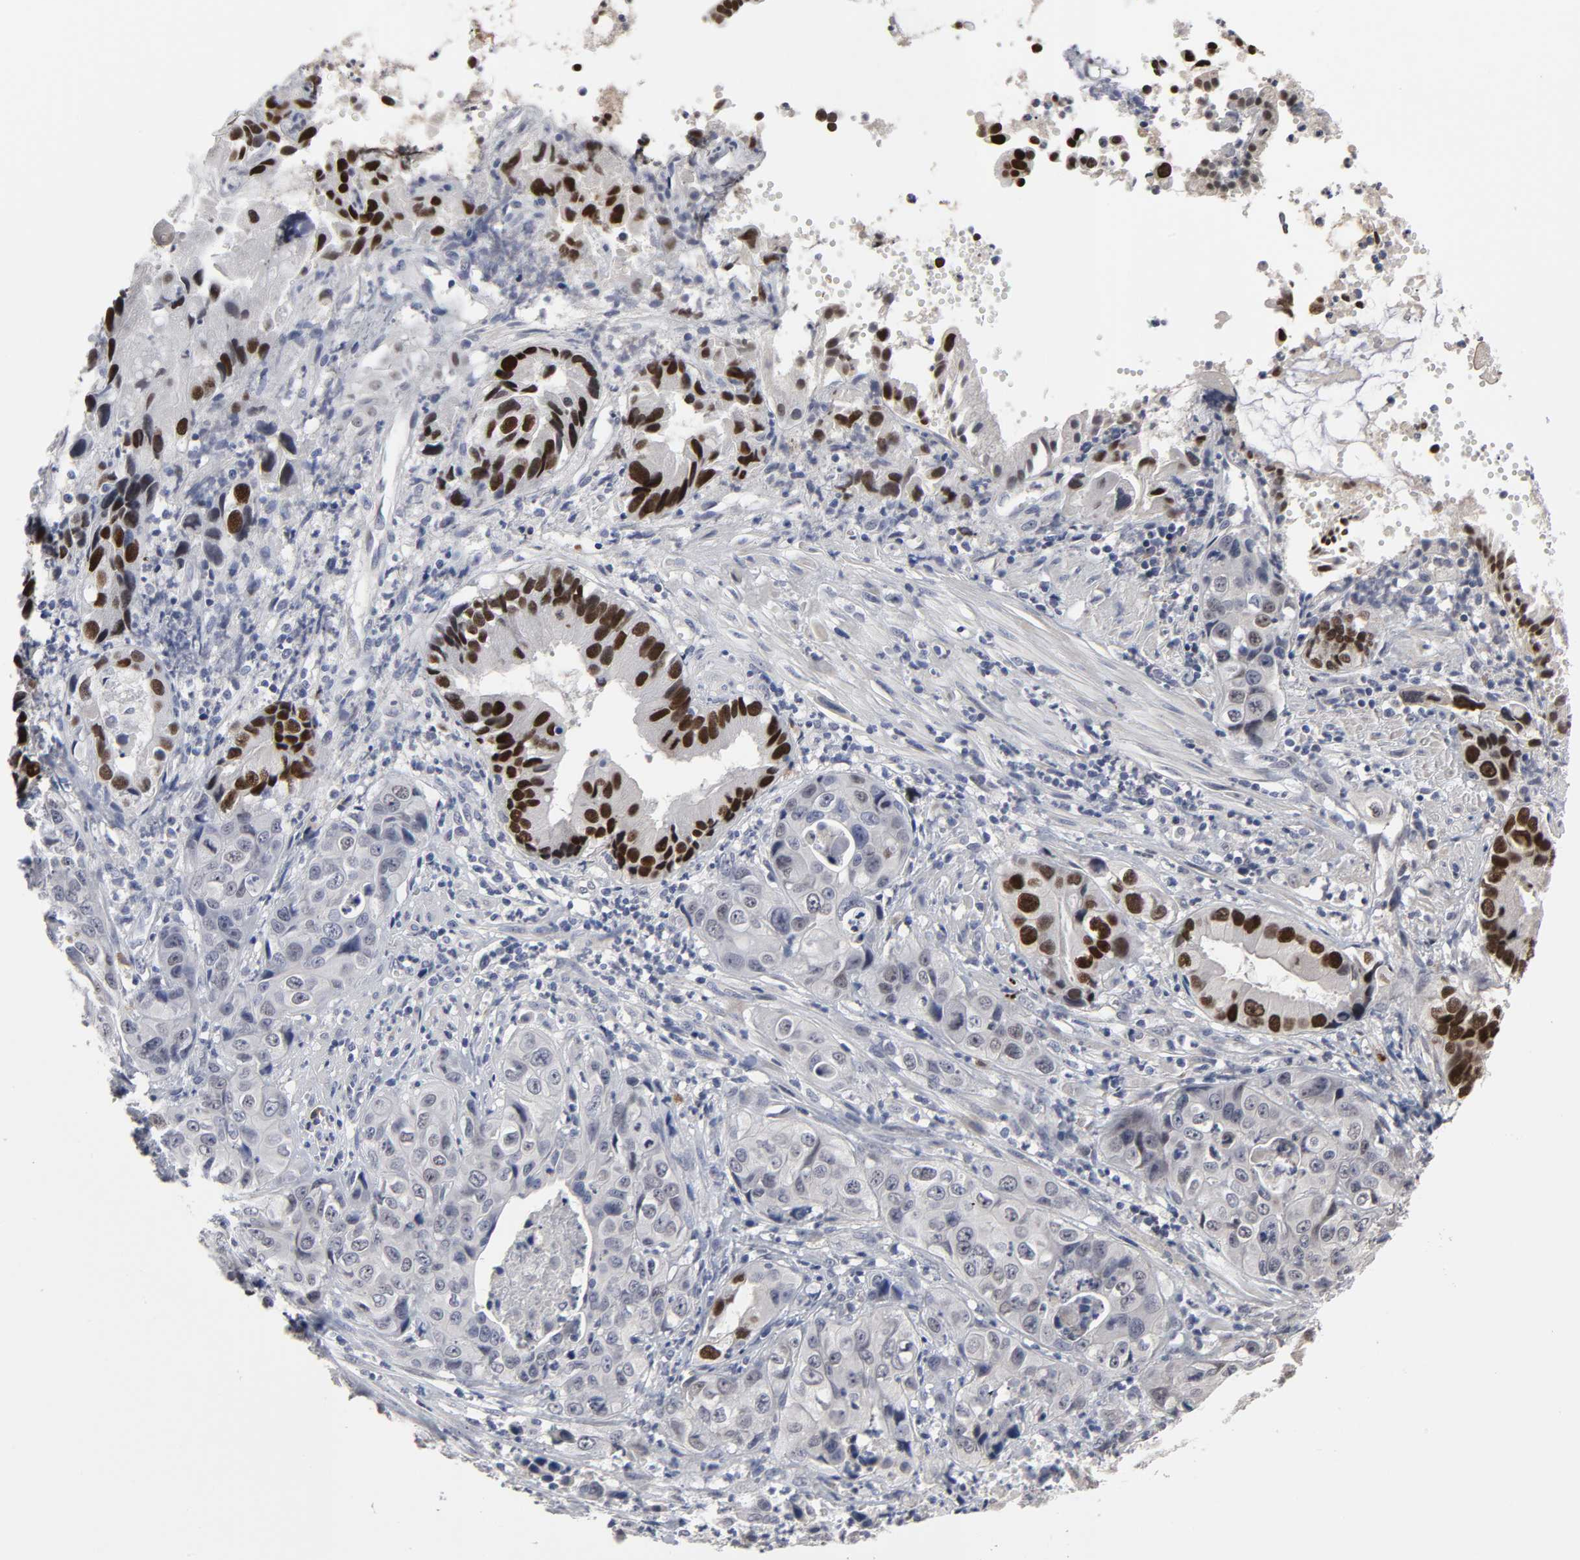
{"staining": {"intensity": "strong", "quantity": "25%-75%", "location": "nuclear"}, "tissue": "liver cancer", "cell_type": "Tumor cells", "image_type": "cancer", "snomed": [{"axis": "morphology", "description": "Cholangiocarcinoma"}, {"axis": "topography", "description": "Liver"}], "caption": "Brown immunohistochemical staining in liver cancer reveals strong nuclear positivity in approximately 25%-75% of tumor cells.", "gene": "HNF4A", "patient": {"sex": "female", "age": 61}}